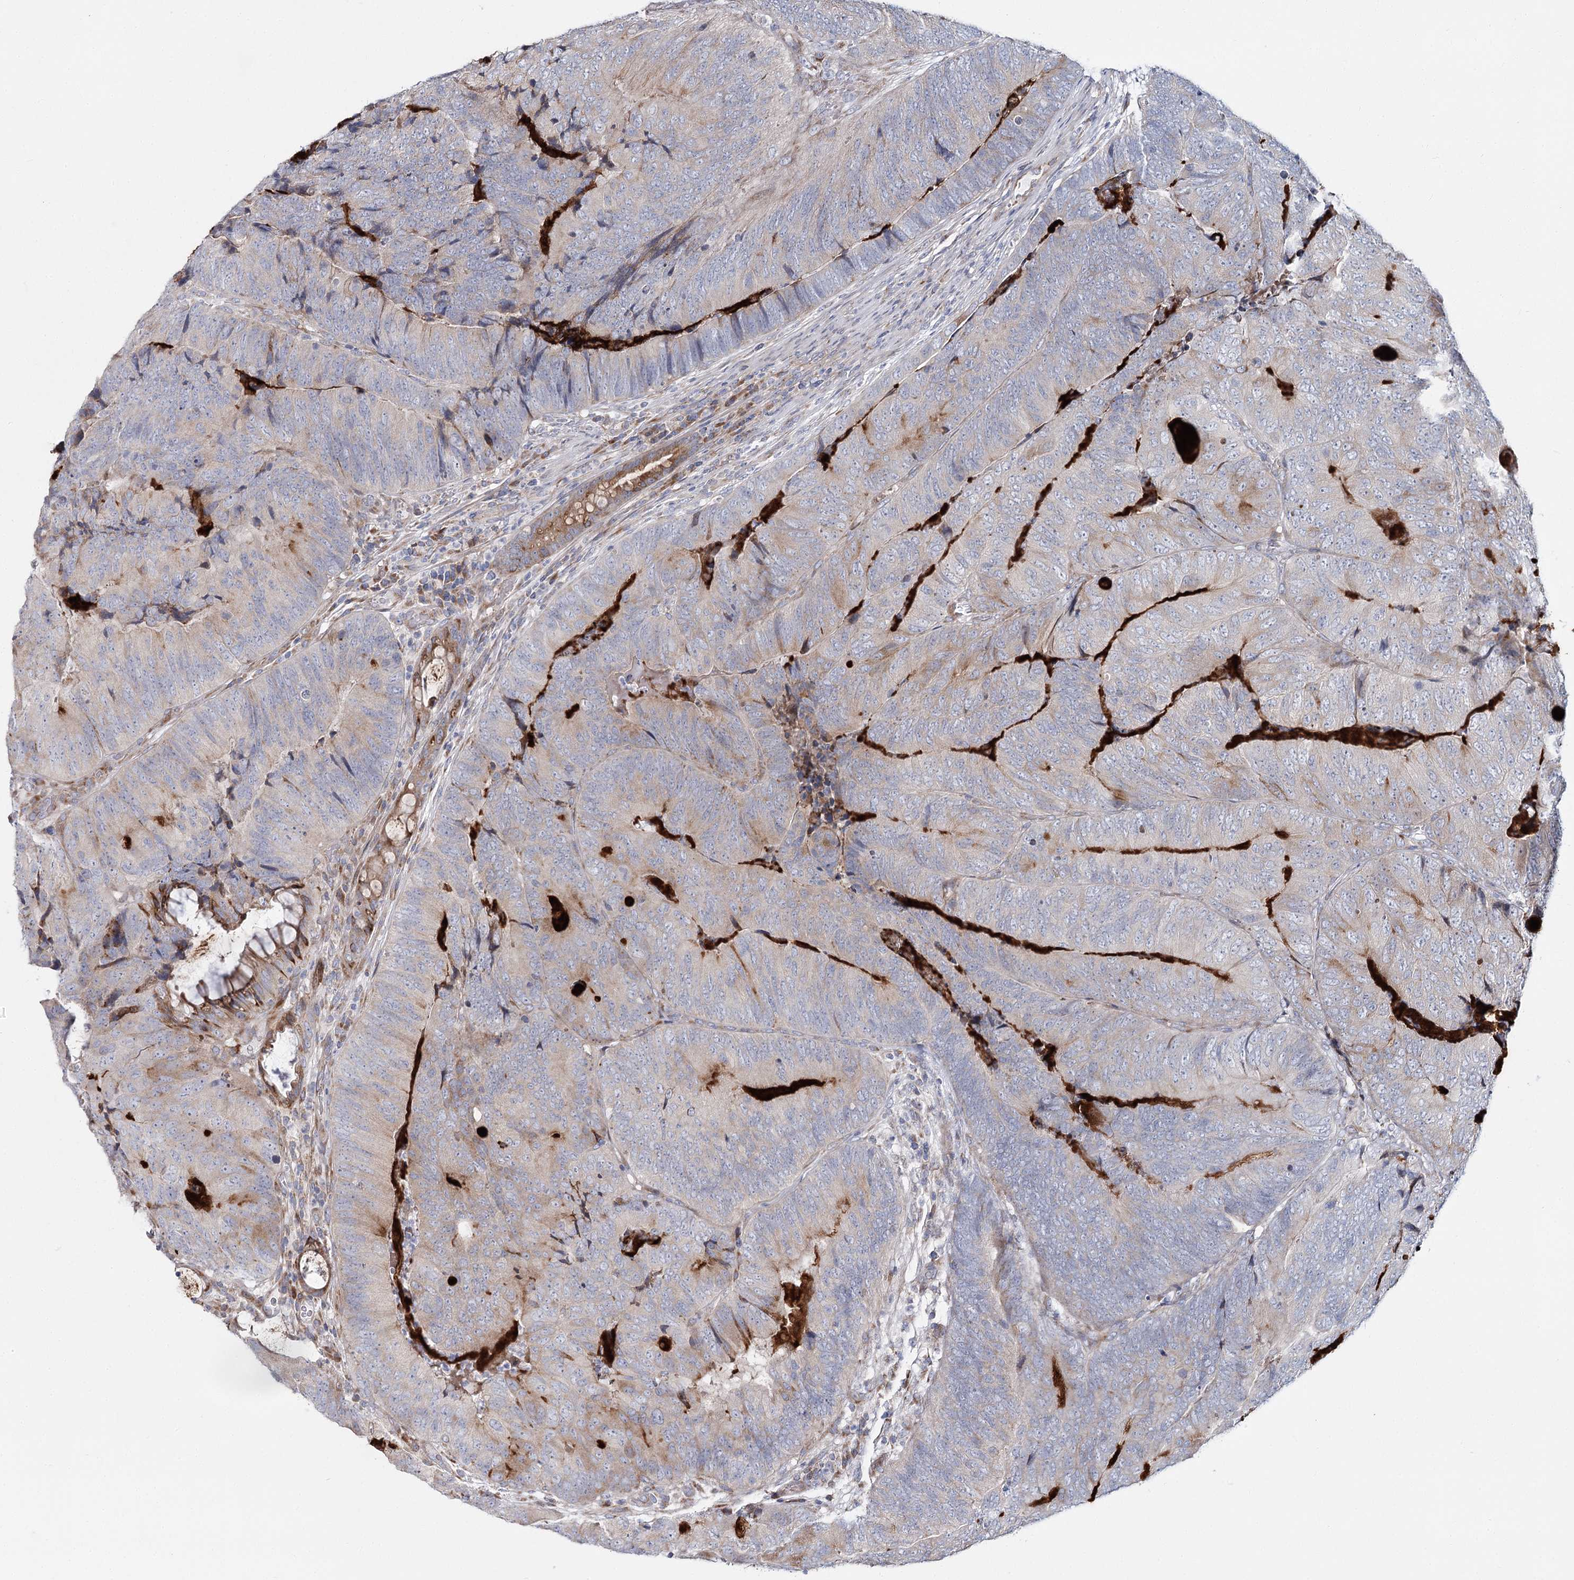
{"staining": {"intensity": "weak", "quantity": "<25%", "location": "cytoplasmic/membranous"}, "tissue": "colorectal cancer", "cell_type": "Tumor cells", "image_type": "cancer", "snomed": [{"axis": "morphology", "description": "Adenocarcinoma, NOS"}, {"axis": "topography", "description": "Colon"}], "caption": "Tumor cells are negative for protein expression in human colorectal cancer (adenocarcinoma).", "gene": "CPLANE1", "patient": {"sex": "female", "age": 67}}